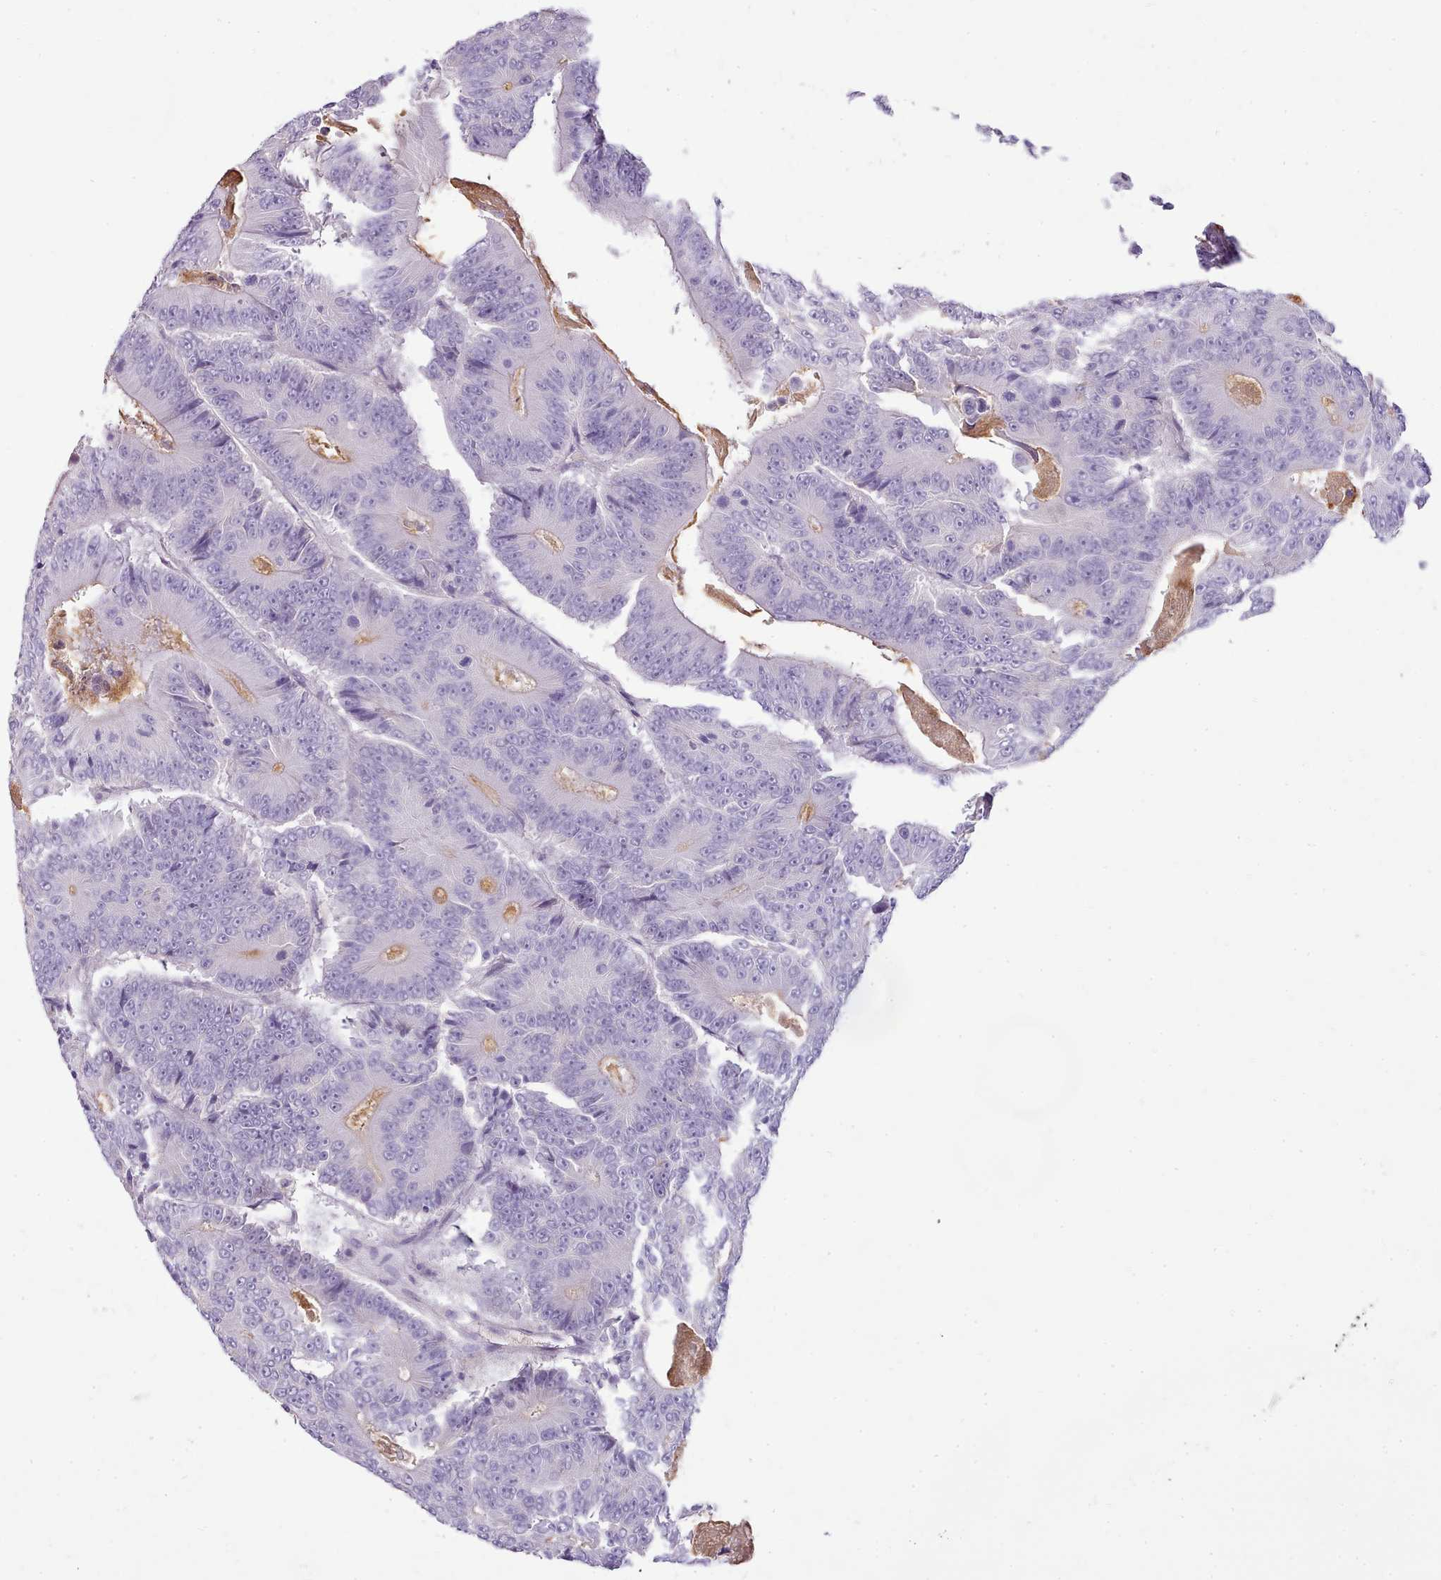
{"staining": {"intensity": "negative", "quantity": "none", "location": "none"}, "tissue": "colorectal cancer", "cell_type": "Tumor cells", "image_type": "cancer", "snomed": [{"axis": "morphology", "description": "Adenocarcinoma, NOS"}, {"axis": "topography", "description": "Colon"}], "caption": "Colorectal adenocarcinoma stained for a protein using immunohistochemistry (IHC) shows no staining tumor cells.", "gene": "TOX2", "patient": {"sex": "male", "age": 83}}